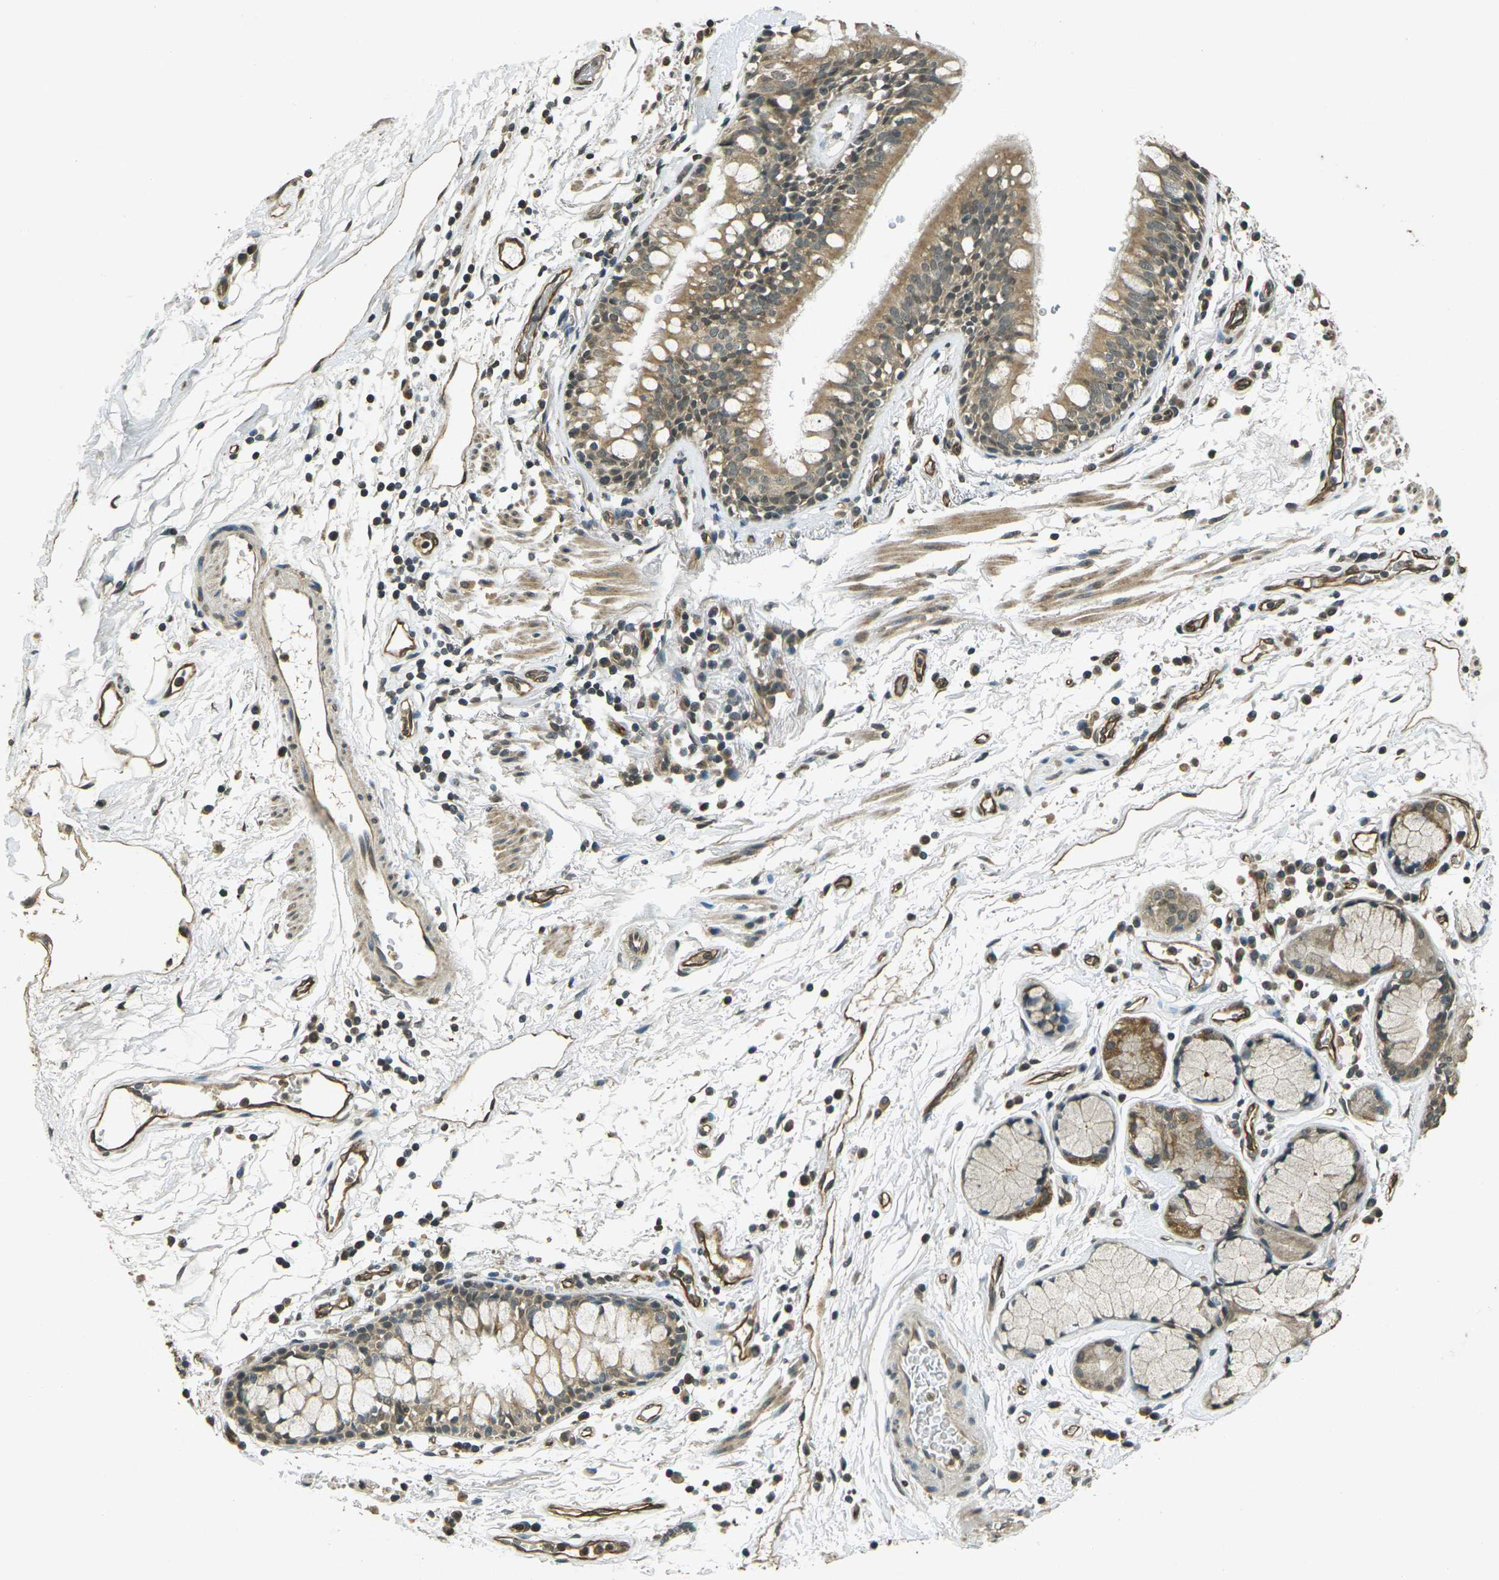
{"staining": {"intensity": "moderate", "quantity": ">75%", "location": "cytoplasmic/membranous"}, "tissue": "bronchus", "cell_type": "Respiratory epithelial cells", "image_type": "normal", "snomed": [{"axis": "morphology", "description": "Normal tissue, NOS"}, {"axis": "morphology", "description": "Inflammation, NOS"}, {"axis": "topography", "description": "Cartilage tissue"}, {"axis": "topography", "description": "Bronchus"}], "caption": "Immunohistochemical staining of unremarkable bronchus shows medium levels of moderate cytoplasmic/membranous staining in approximately >75% of respiratory epithelial cells. (IHC, brightfield microscopy, high magnification).", "gene": "PDE2A", "patient": {"sex": "male", "age": 77}}